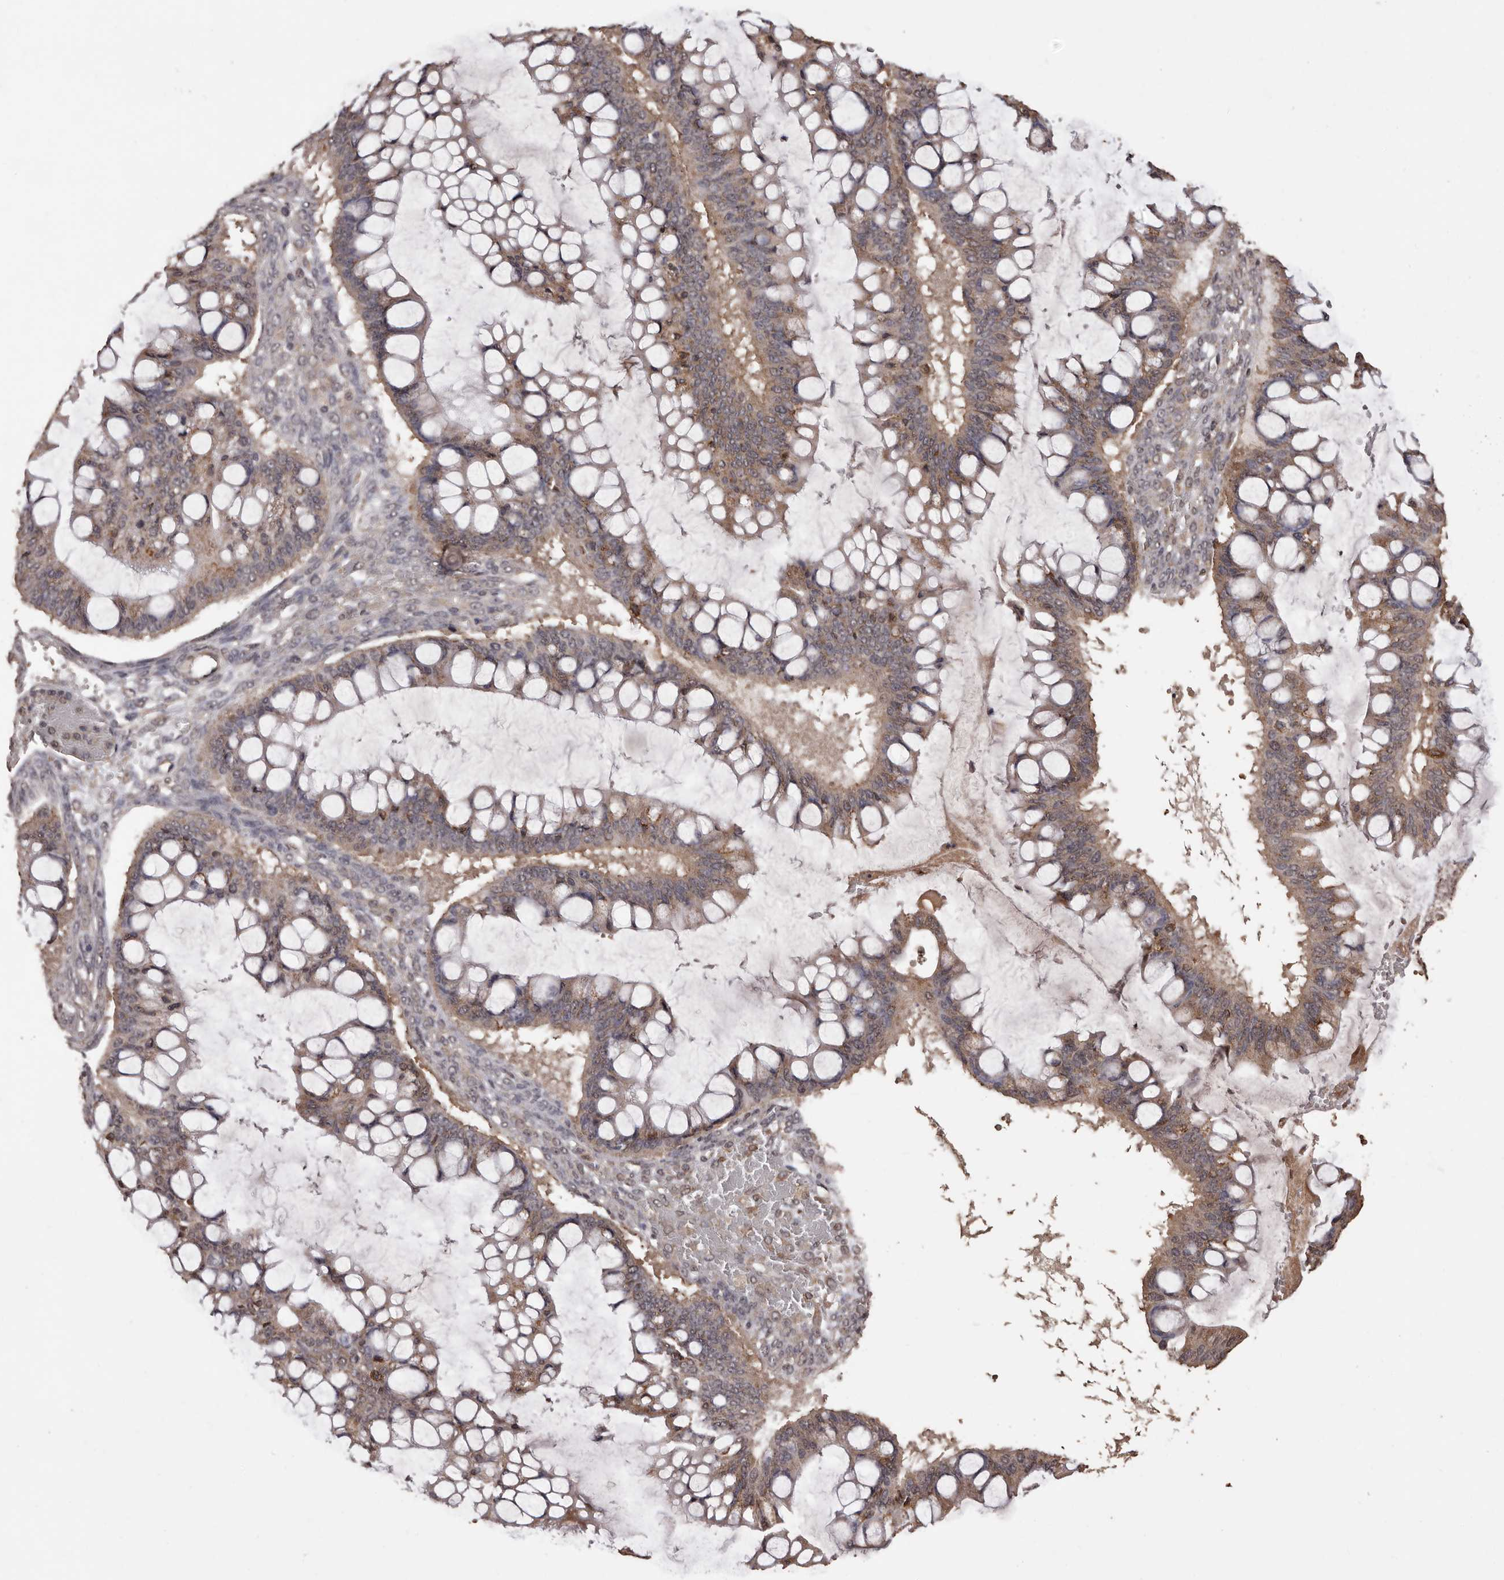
{"staining": {"intensity": "weak", "quantity": ">75%", "location": "cytoplasmic/membranous"}, "tissue": "ovarian cancer", "cell_type": "Tumor cells", "image_type": "cancer", "snomed": [{"axis": "morphology", "description": "Cystadenocarcinoma, mucinous, NOS"}, {"axis": "topography", "description": "Ovary"}], "caption": "Tumor cells reveal weak cytoplasmic/membranous positivity in approximately >75% of cells in mucinous cystadenocarcinoma (ovarian). Nuclei are stained in blue.", "gene": "NAV1", "patient": {"sex": "female", "age": 73}}